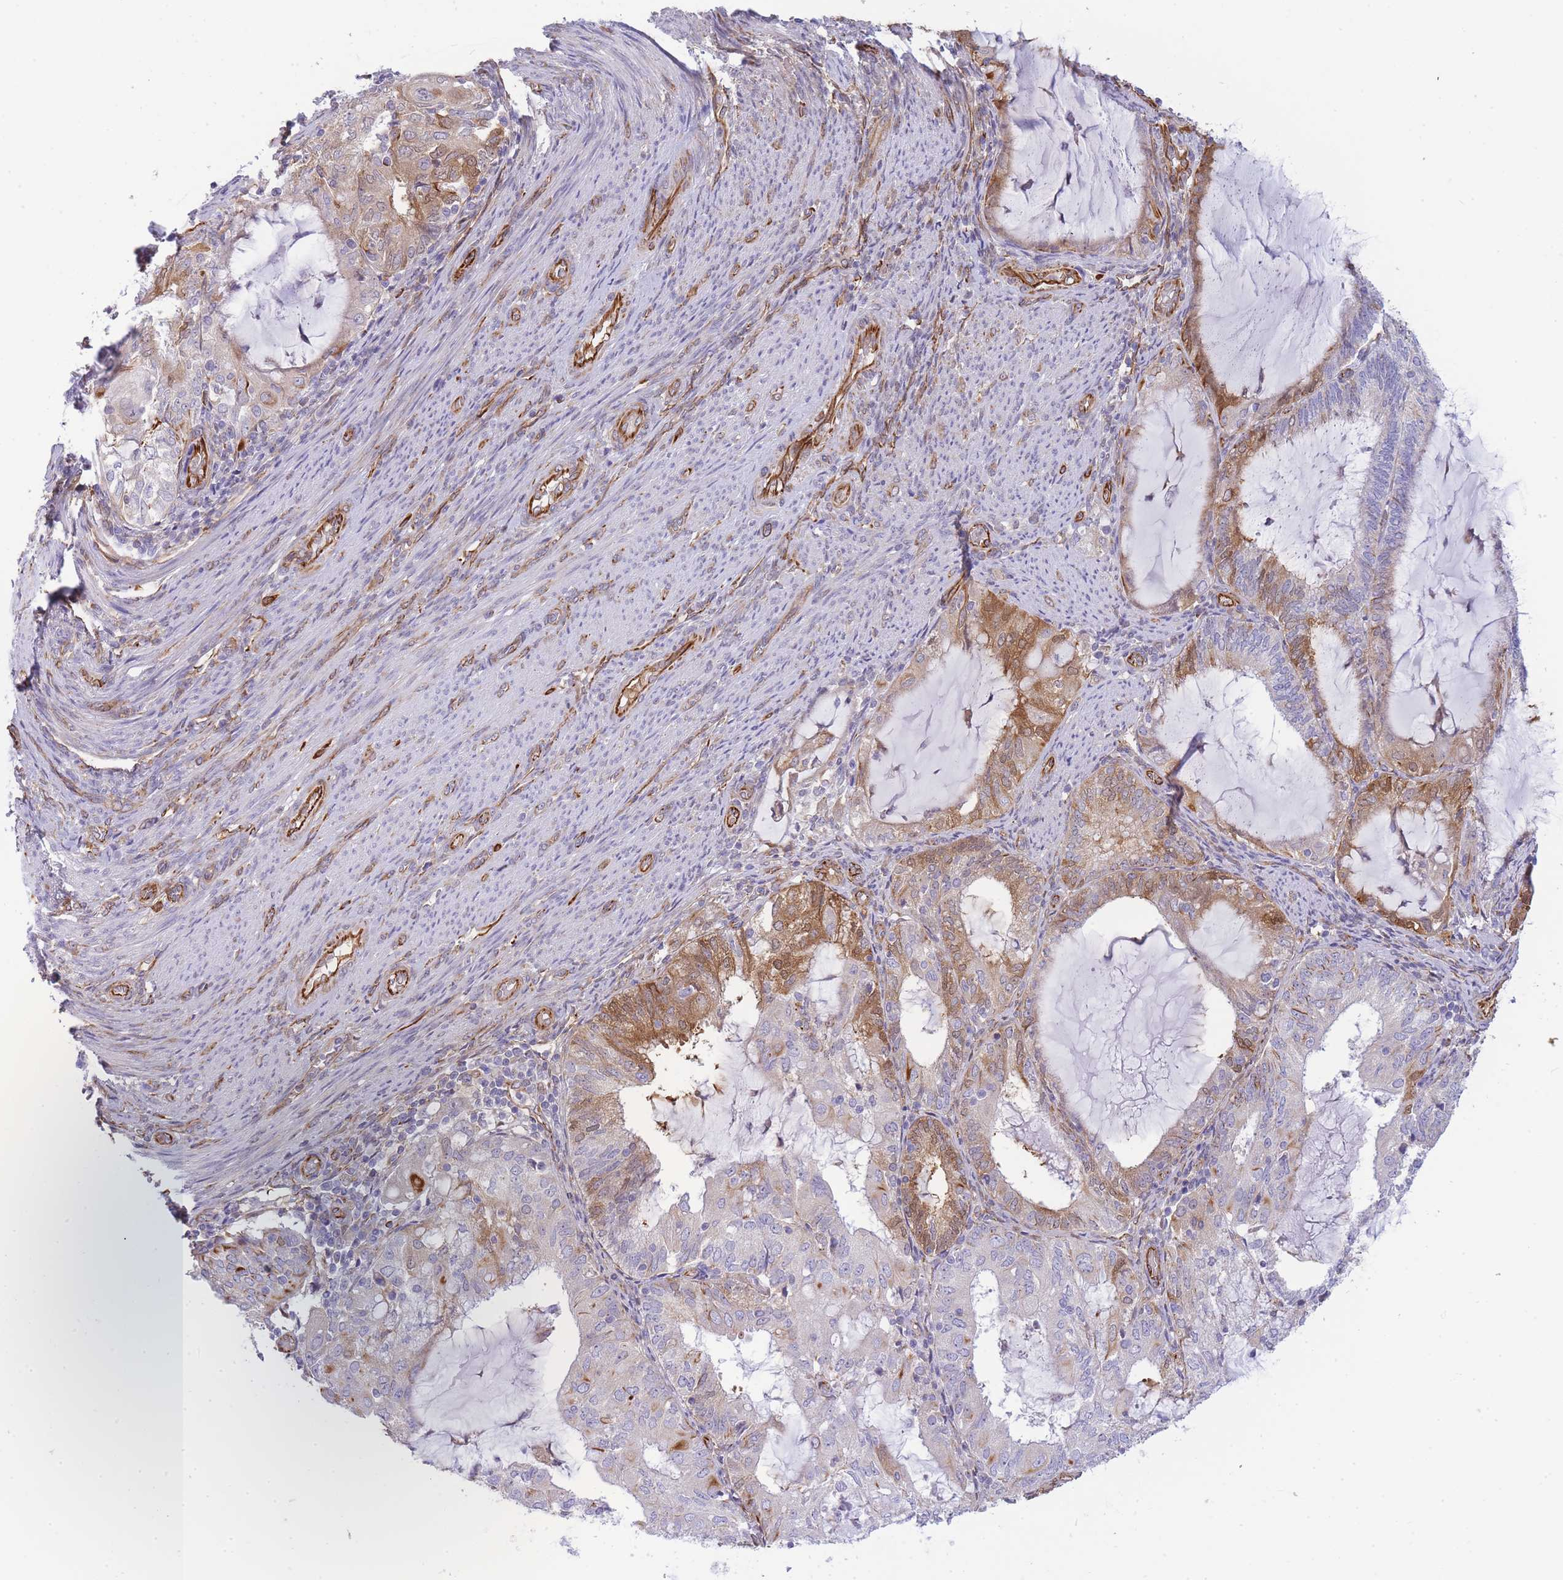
{"staining": {"intensity": "moderate", "quantity": "25%-75%", "location": "cytoplasmic/membranous"}, "tissue": "endometrial cancer", "cell_type": "Tumor cells", "image_type": "cancer", "snomed": [{"axis": "morphology", "description": "Adenocarcinoma, NOS"}, {"axis": "topography", "description": "Endometrium"}], "caption": "Protein staining displays moderate cytoplasmic/membranous staining in approximately 25%-75% of tumor cells in endometrial adenocarcinoma.", "gene": "ECPAS", "patient": {"sex": "female", "age": 81}}